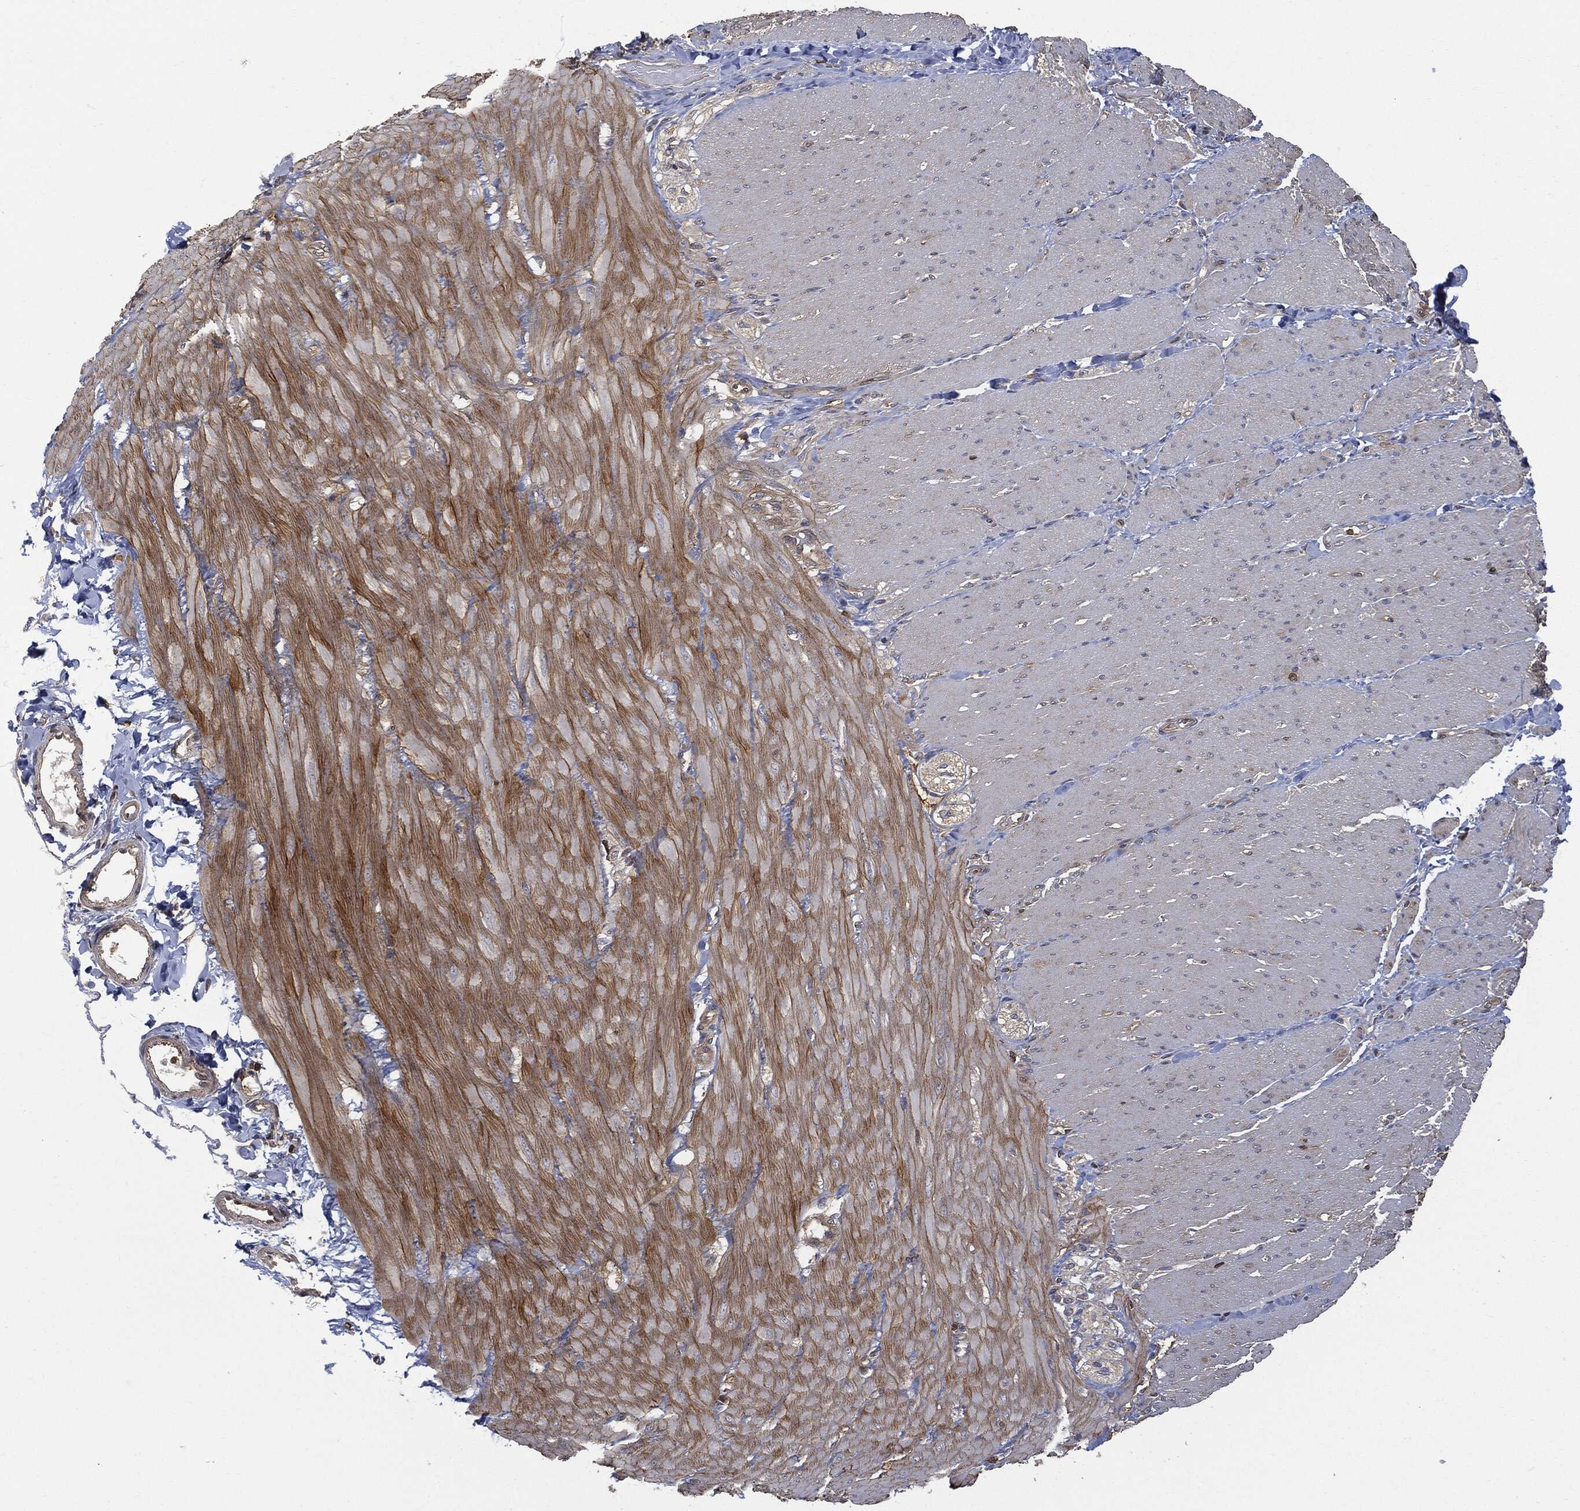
{"staining": {"intensity": "negative", "quantity": "none", "location": "none"}, "tissue": "adipose tissue", "cell_type": "Adipocytes", "image_type": "normal", "snomed": [{"axis": "morphology", "description": "Normal tissue, NOS"}, {"axis": "topography", "description": "Smooth muscle"}, {"axis": "topography", "description": "Duodenum"}, {"axis": "topography", "description": "Peripheral nerve tissue"}], "caption": "High power microscopy micrograph of an IHC image of benign adipose tissue, revealing no significant expression in adipocytes. (DAB (3,3'-diaminobenzidine) IHC visualized using brightfield microscopy, high magnification).", "gene": "PSMB10", "patient": {"sex": "female", "age": 61}}